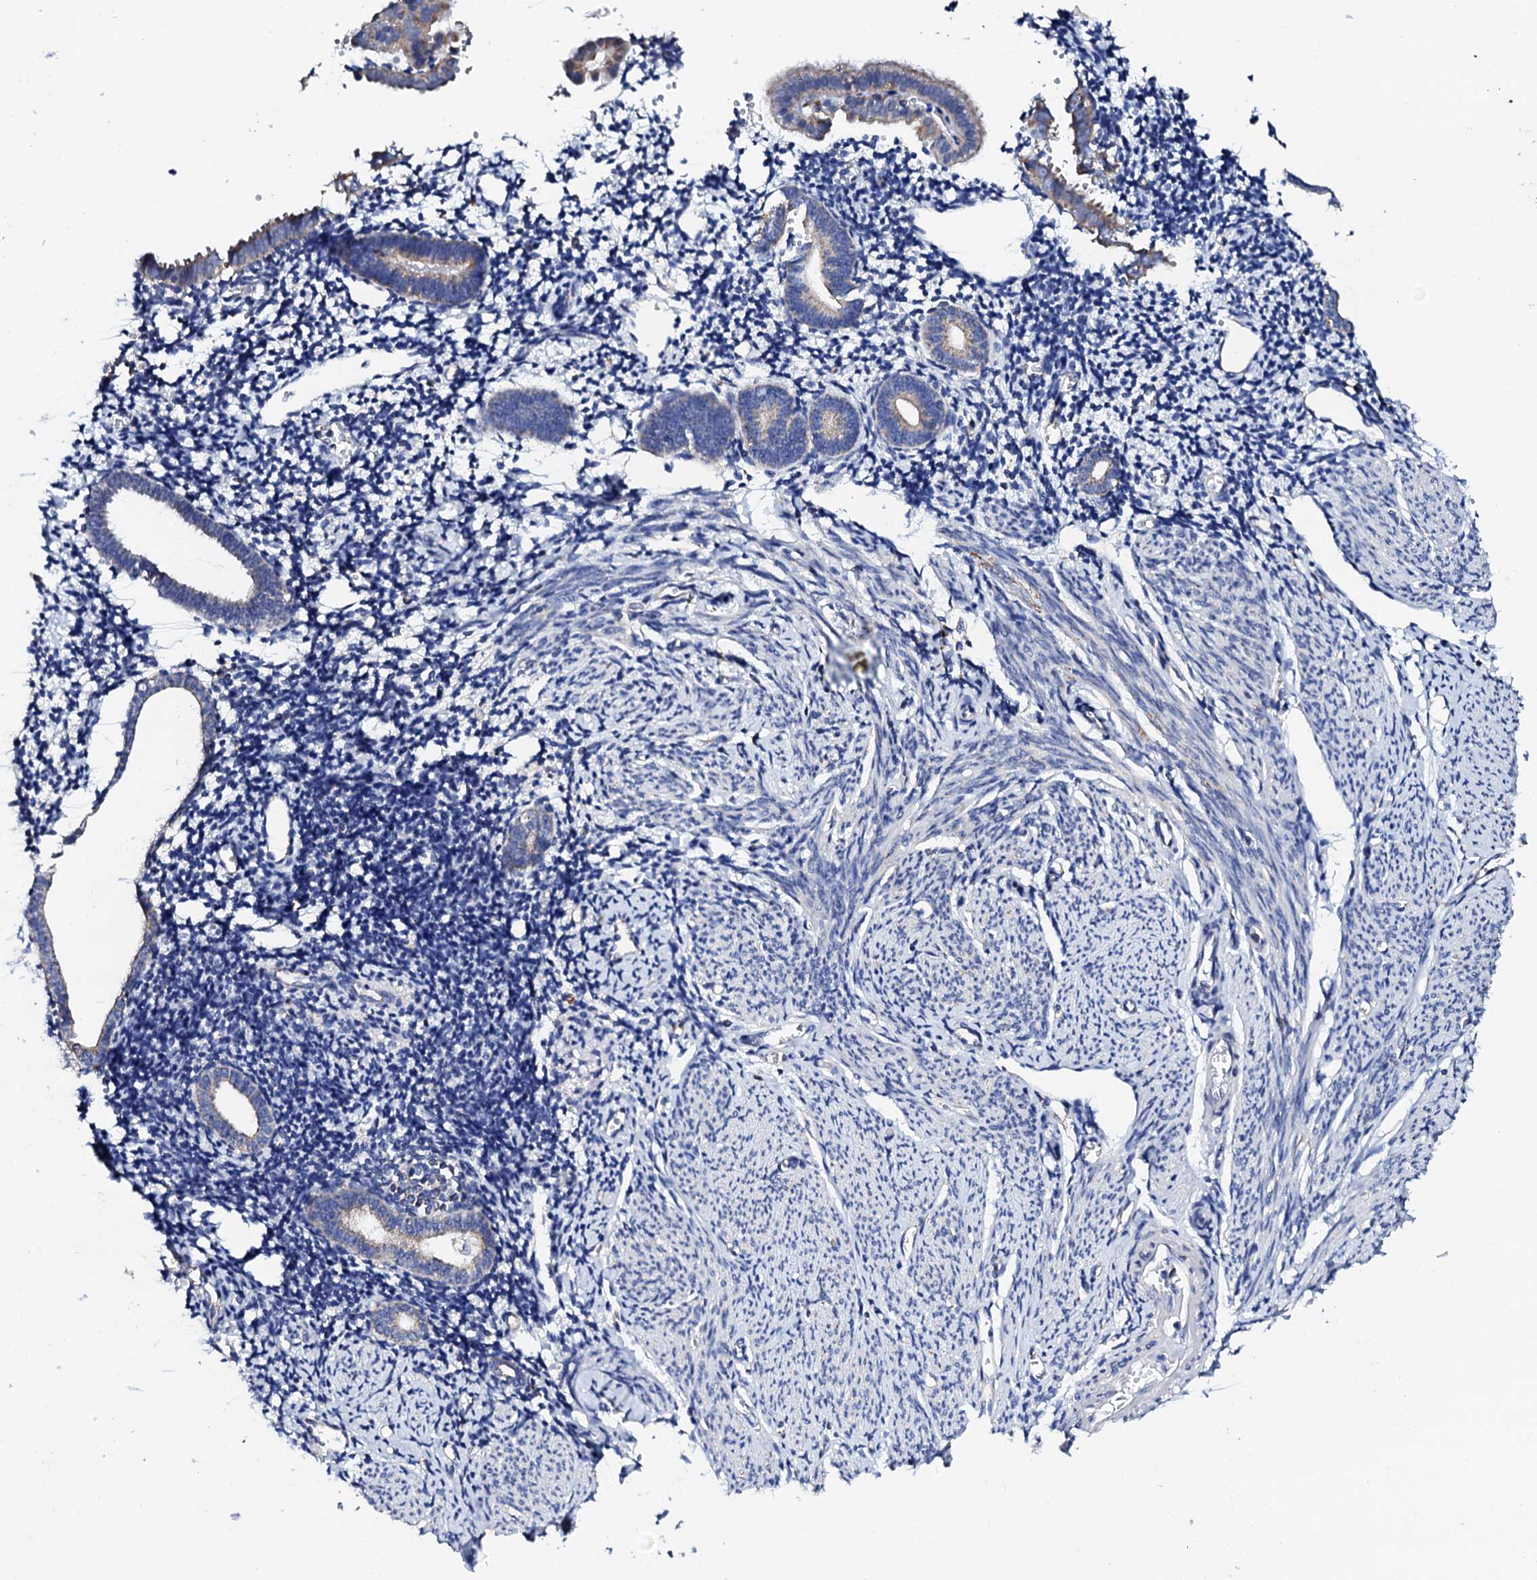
{"staining": {"intensity": "negative", "quantity": "none", "location": "none"}, "tissue": "endometrium", "cell_type": "Cells in endometrial stroma", "image_type": "normal", "snomed": [{"axis": "morphology", "description": "Normal tissue, NOS"}, {"axis": "topography", "description": "Endometrium"}], "caption": "Endometrium was stained to show a protein in brown. There is no significant positivity in cells in endometrial stroma. (DAB immunohistochemistry visualized using brightfield microscopy, high magnification).", "gene": "TCAF2C", "patient": {"sex": "female", "age": 56}}